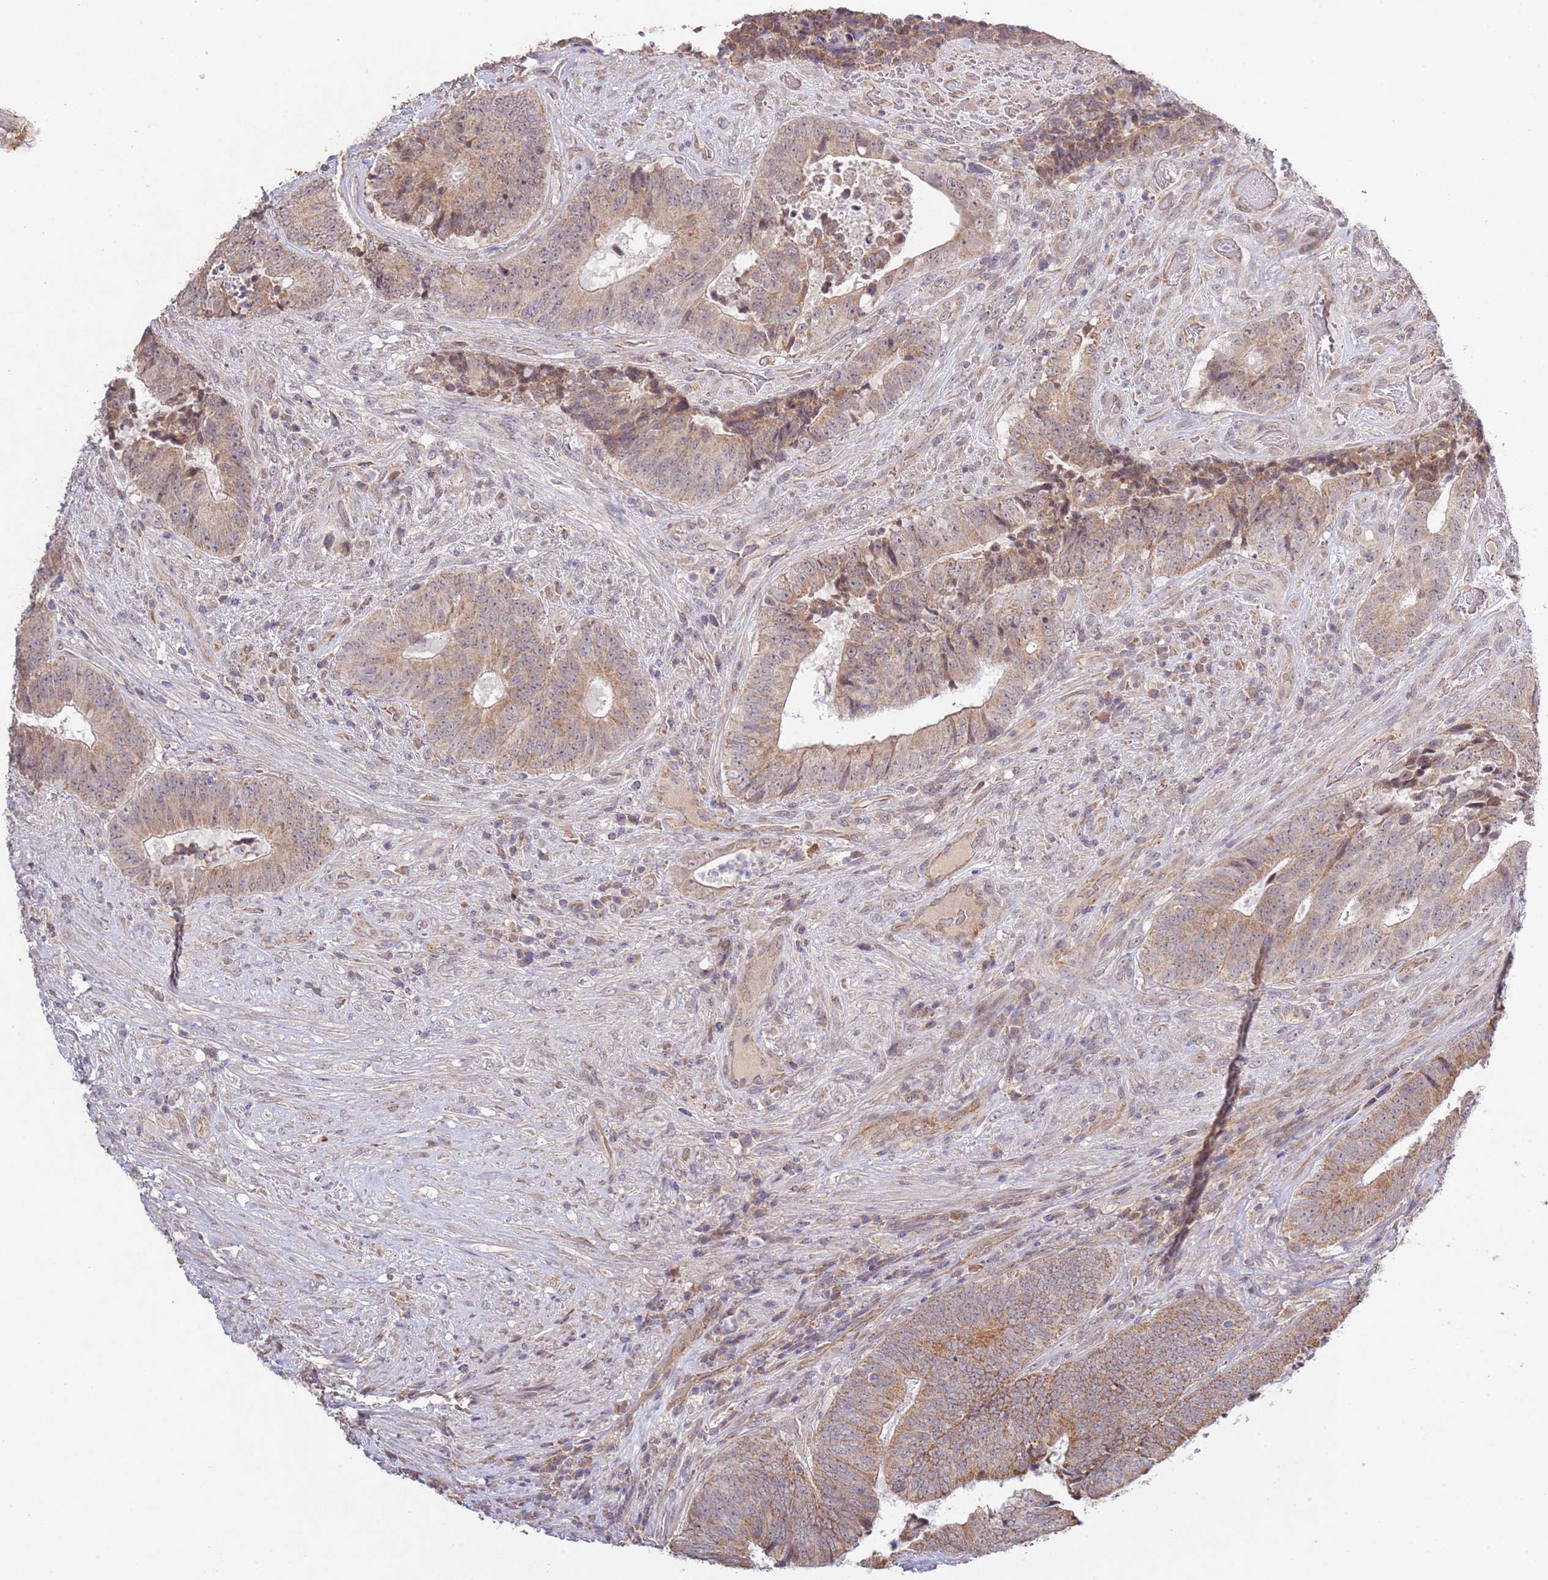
{"staining": {"intensity": "moderate", "quantity": ">75%", "location": "cytoplasmic/membranous"}, "tissue": "colorectal cancer", "cell_type": "Tumor cells", "image_type": "cancer", "snomed": [{"axis": "morphology", "description": "Adenocarcinoma, NOS"}, {"axis": "topography", "description": "Rectum"}], "caption": "The image displays immunohistochemical staining of colorectal cancer. There is moderate cytoplasmic/membranous expression is appreciated in about >75% of tumor cells.", "gene": "IVD", "patient": {"sex": "male", "age": 72}}